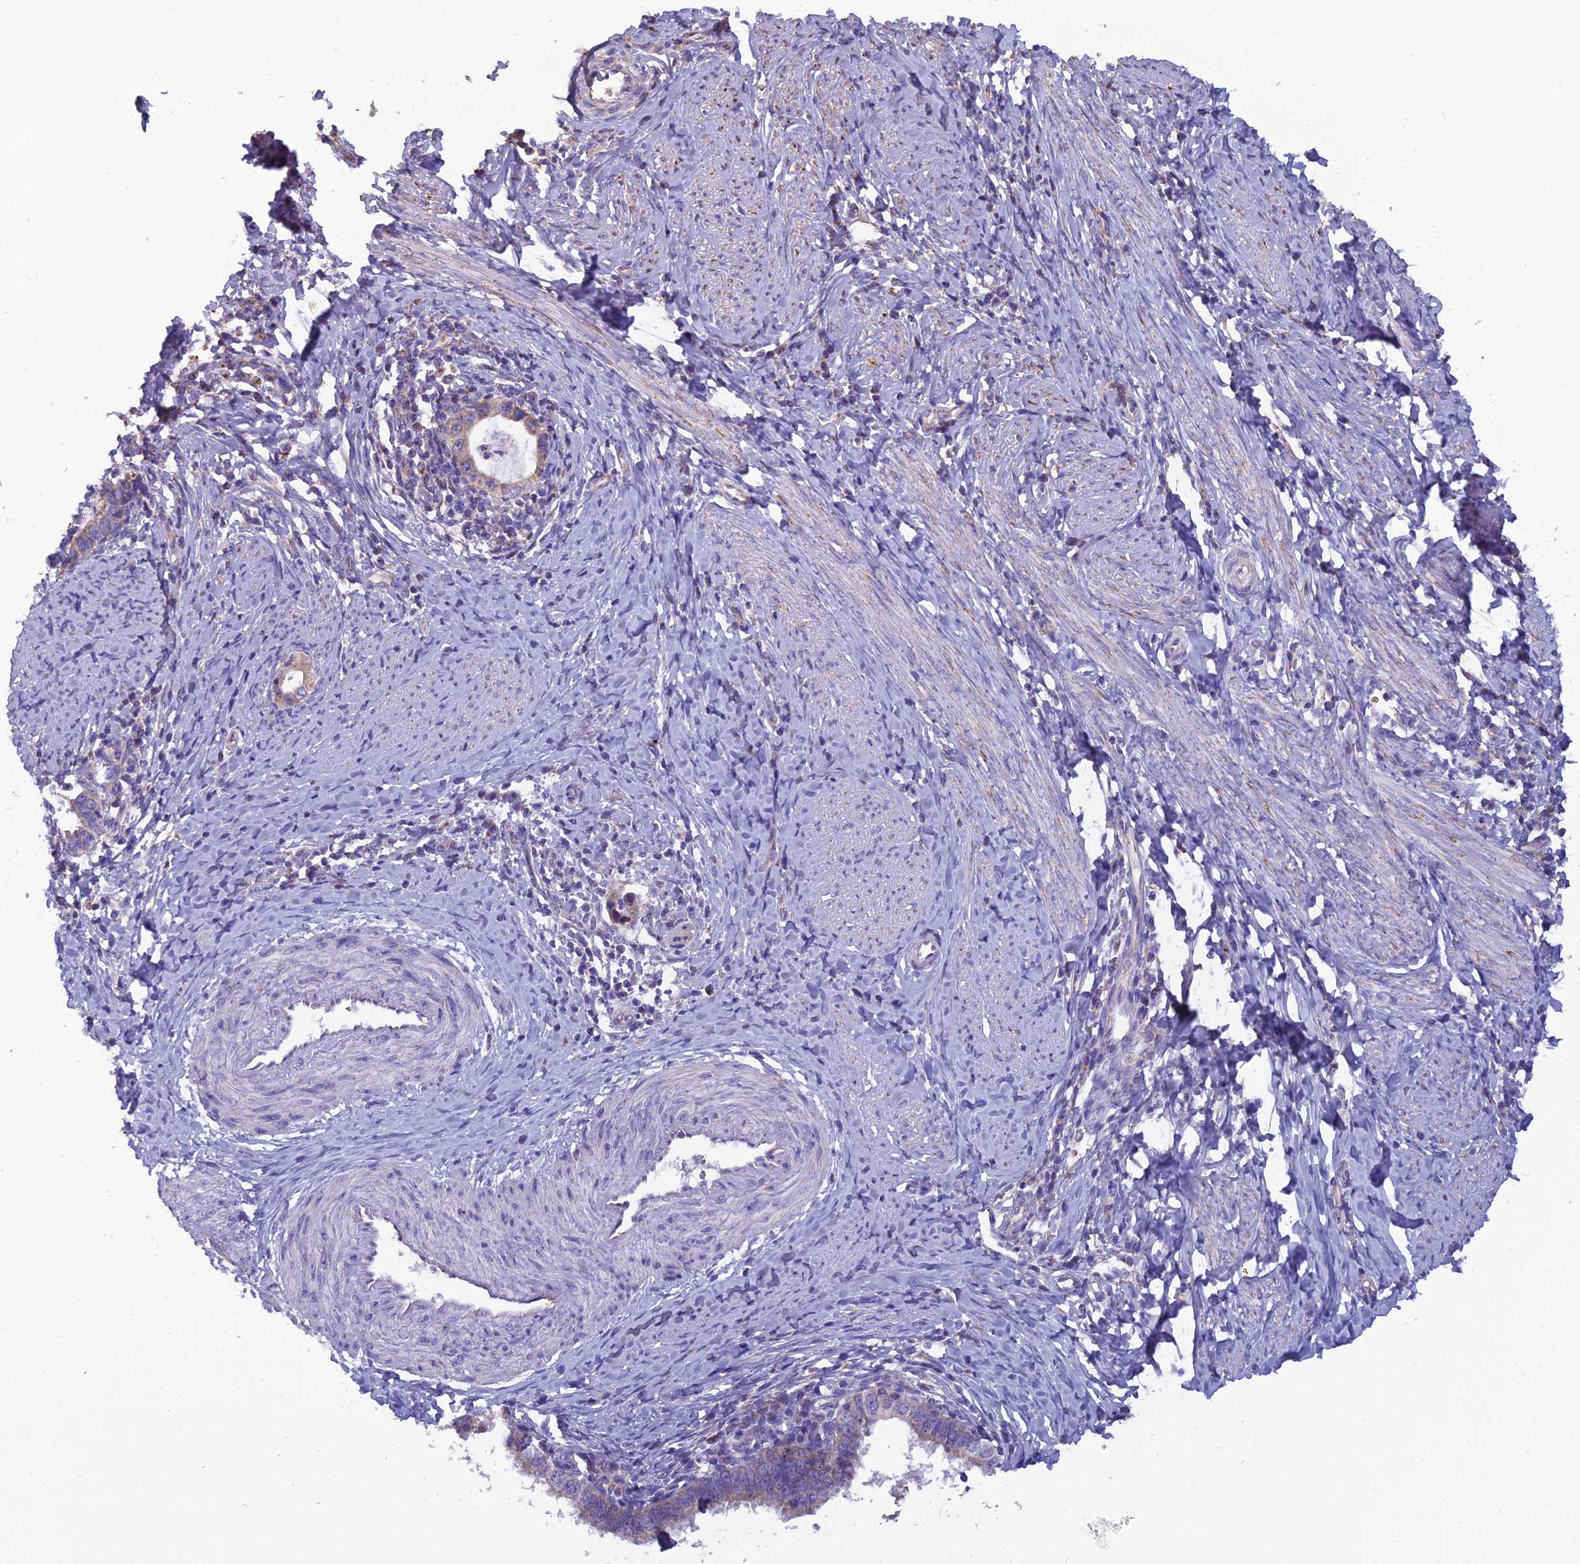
{"staining": {"intensity": "weak", "quantity": "25%-75%", "location": "cytoplasmic/membranous"}, "tissue": "cervical cancer", "cell_type": "Tumor cells", "image_type": "cancer", "snomed": [{"axis": "morphology", "description": "Adenocarcinoma, NOS"}, {"axis": "topography", "description": "Cervix"}], "caption": "Adenocarcinoma (cervical) stained with a brown dye reveals weak cytoplasmic/membranous positive positivity in approximately 25%-75% of tumor cells.", "gene": "GPD1", "patient": {"sex": "female", "age": 36}}